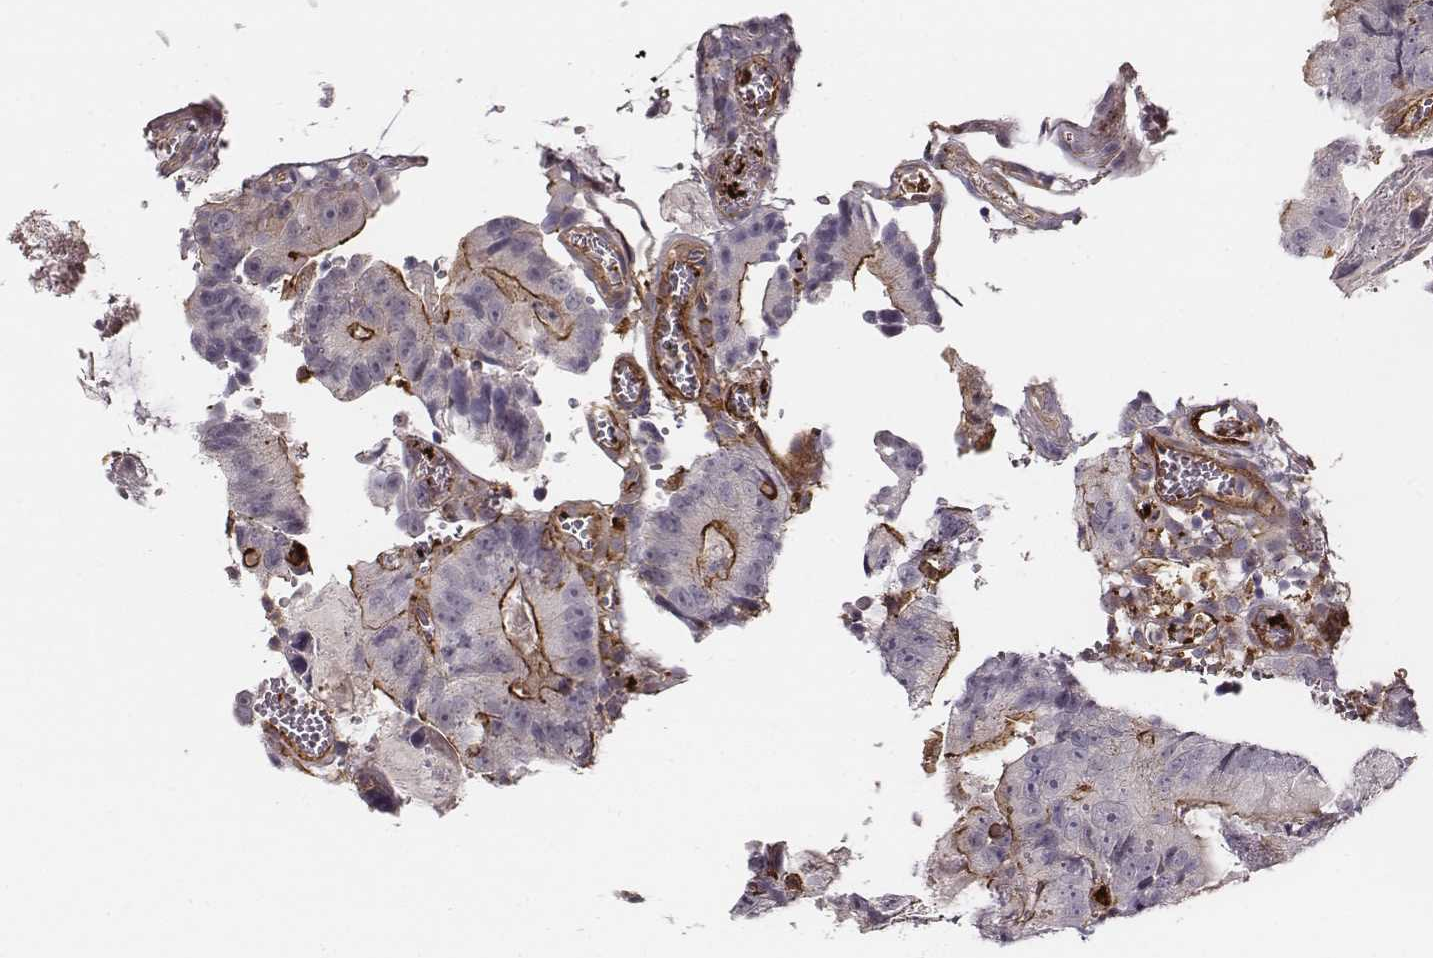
{"staining": {"intensity": "strong", "quantity": "<25%", "location": "cytoplasmic/membranous"}, "tissue": "colorectal cancer", "cell_type": "Tumor cells", "image_type": "cancer", "snomed": [{"axis": "morphology", "description": "Adenocarcinoma, NOS"}, {"axis": "topography", "description": "Colon"}], "caption": "Immunohistochemistry of human colorectal cancer (adenocarcinoma) shows medium levels of strong cytoplasmic/membranous expression in approximately <25% of tumor cells.", "gene": "ZYX", "patient": {"sex": "female", "age": 86}}